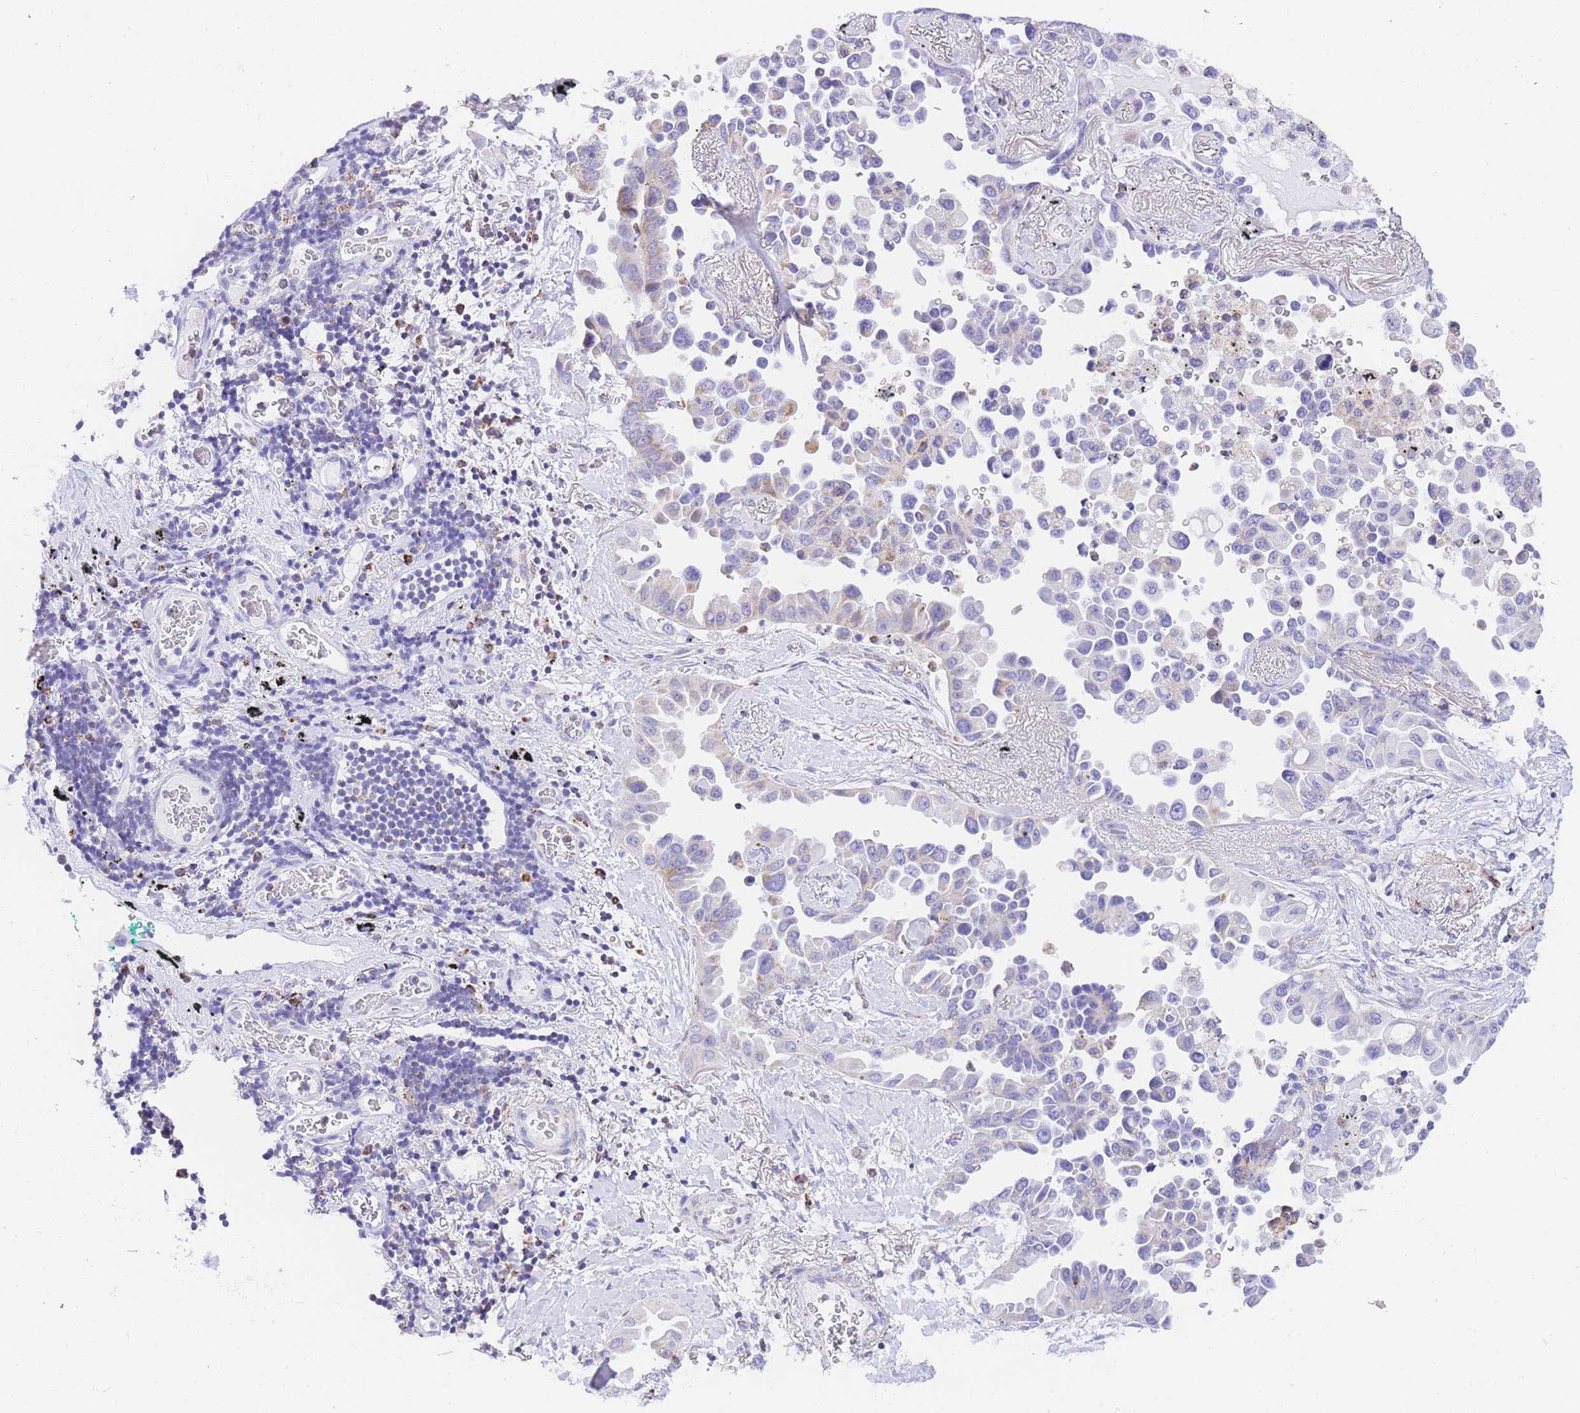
{"staining": {"intensity": "weak", "quantity": "<25%", "location": "cytoplasmic/membranous"}, "tissue": "lung cancer", "cell_type": "Tumor cells", "image_type": "cancer", "snomed": [{"axis": "morphology", "description": "Adenocarcinoma, NOS"}, {"axis": "topography", "description": "Lung"}], "caption": "Tumor cells show no significant protein expression in lung cancer.", "gene": "NKD2", "patient": {"sex": "female", "age": 67}}